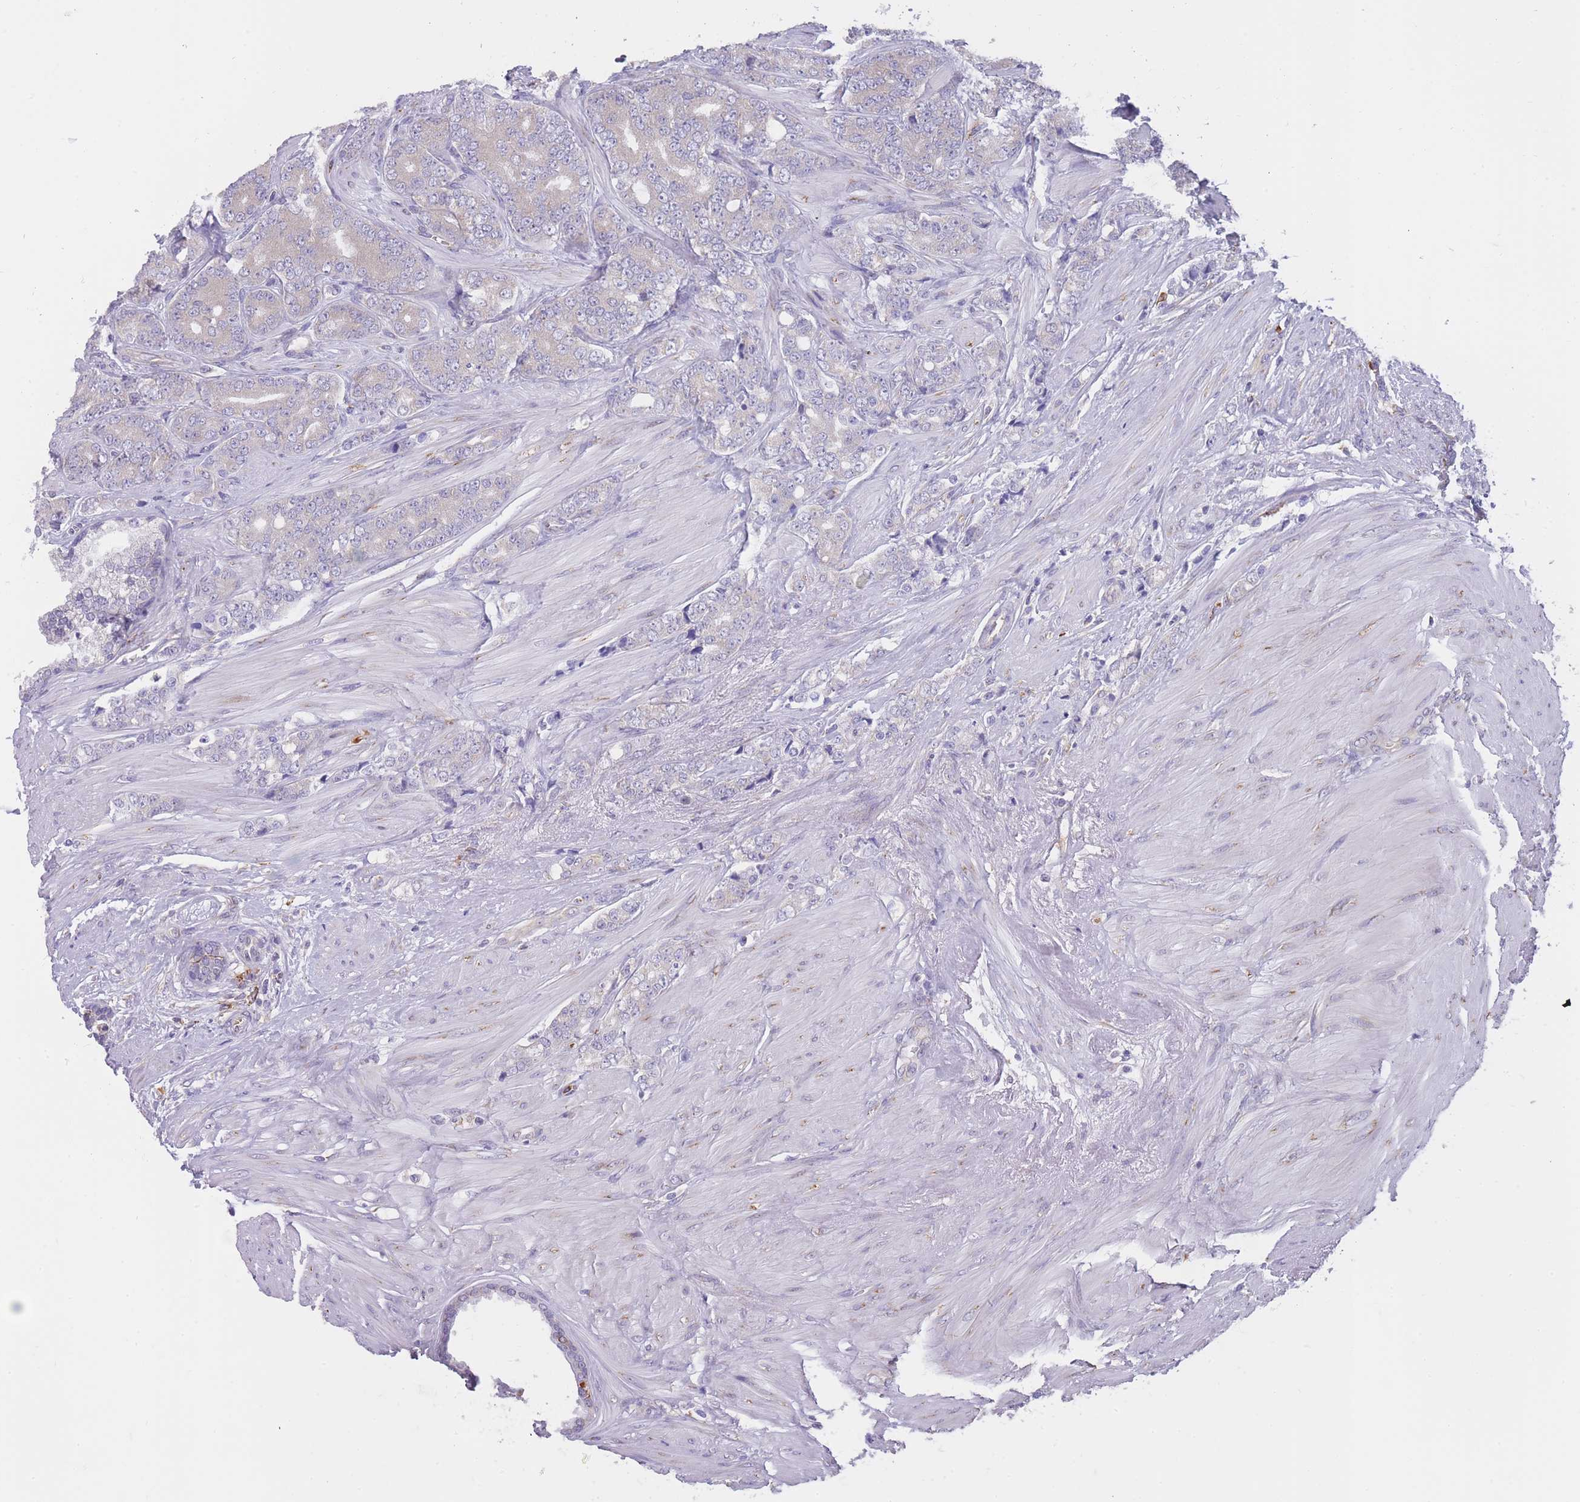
{"staining": {"intensity": "weak", "quantity": "25%-75%", "location": "cytoplasmic/membranous"}, "tissue": "prostate cancer", "cell_type": "Tumor cells", "image_type": "cancer", "snomed": [{"axis": "morphology", "description": "Adenocarcinoma, High grade"}, {"axis": "topography", "description": "Prostate"}], "caption": "Approximately 25%-75% of tumor cells in human prostate cancer reveal weak cytoplasmic/membranous protein staining as visualized by brown immunohistochemical staining.", "gene": "ZNF662", "patient": {"sex": "male", "age": 62}}